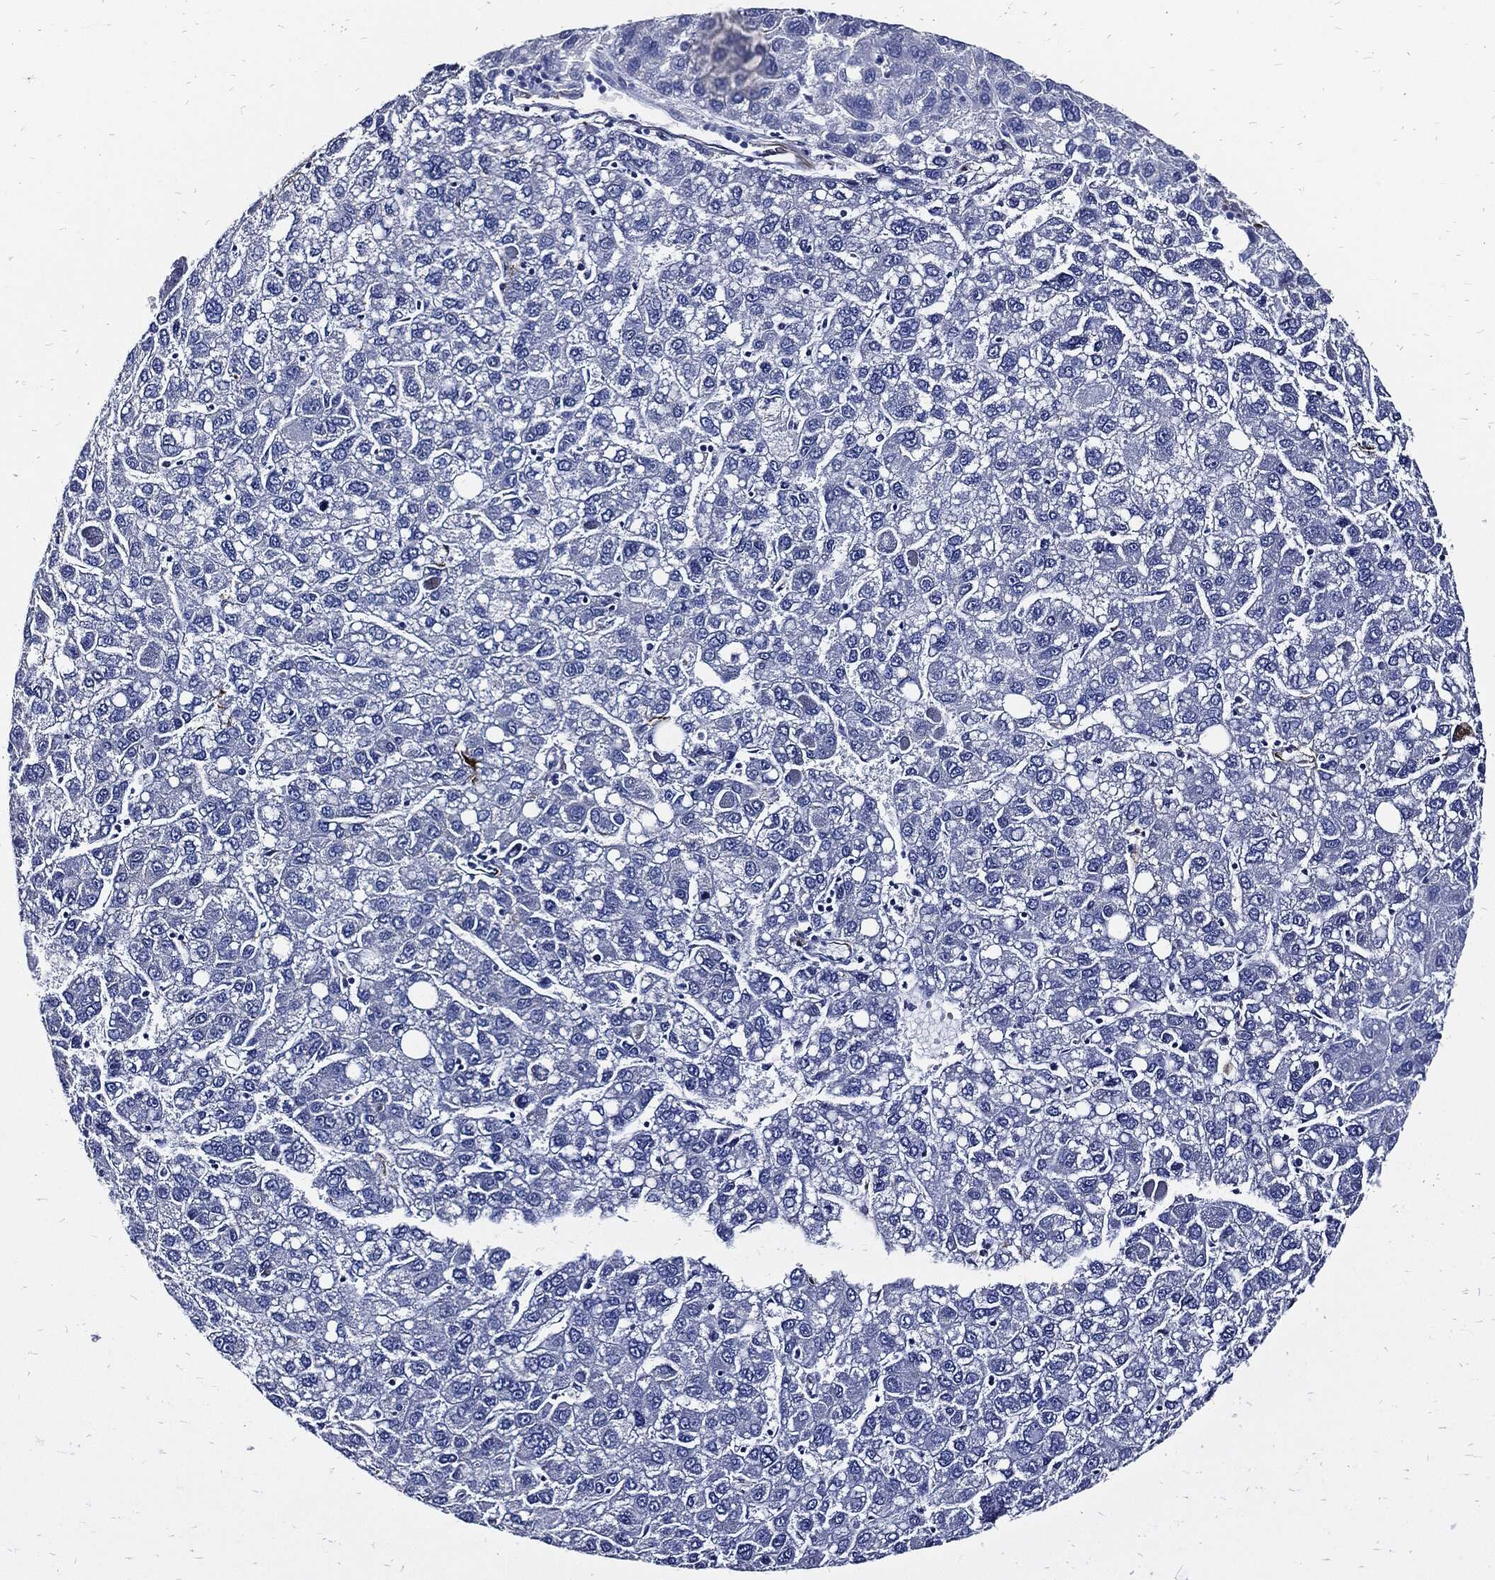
{"staining": {"intensity": "negative", "quantity": "none", "location": "none"}, "tissue": "liver cancer", "cell_type": "Tumor cells", "image_type": "cancer", "snomed": [{"axis": "morphology", "description": "Carcinoma, Hepatocellular, NOS"}, {"axis": "topography", "description": "Liver"}], "caption": "Hepatocellular carcinoma (liver) was stained to show a protein in brown. There is no significant expression in tumor cells.", "gene": "FABP4", "patient": {"sex": "female", "age": 82}}